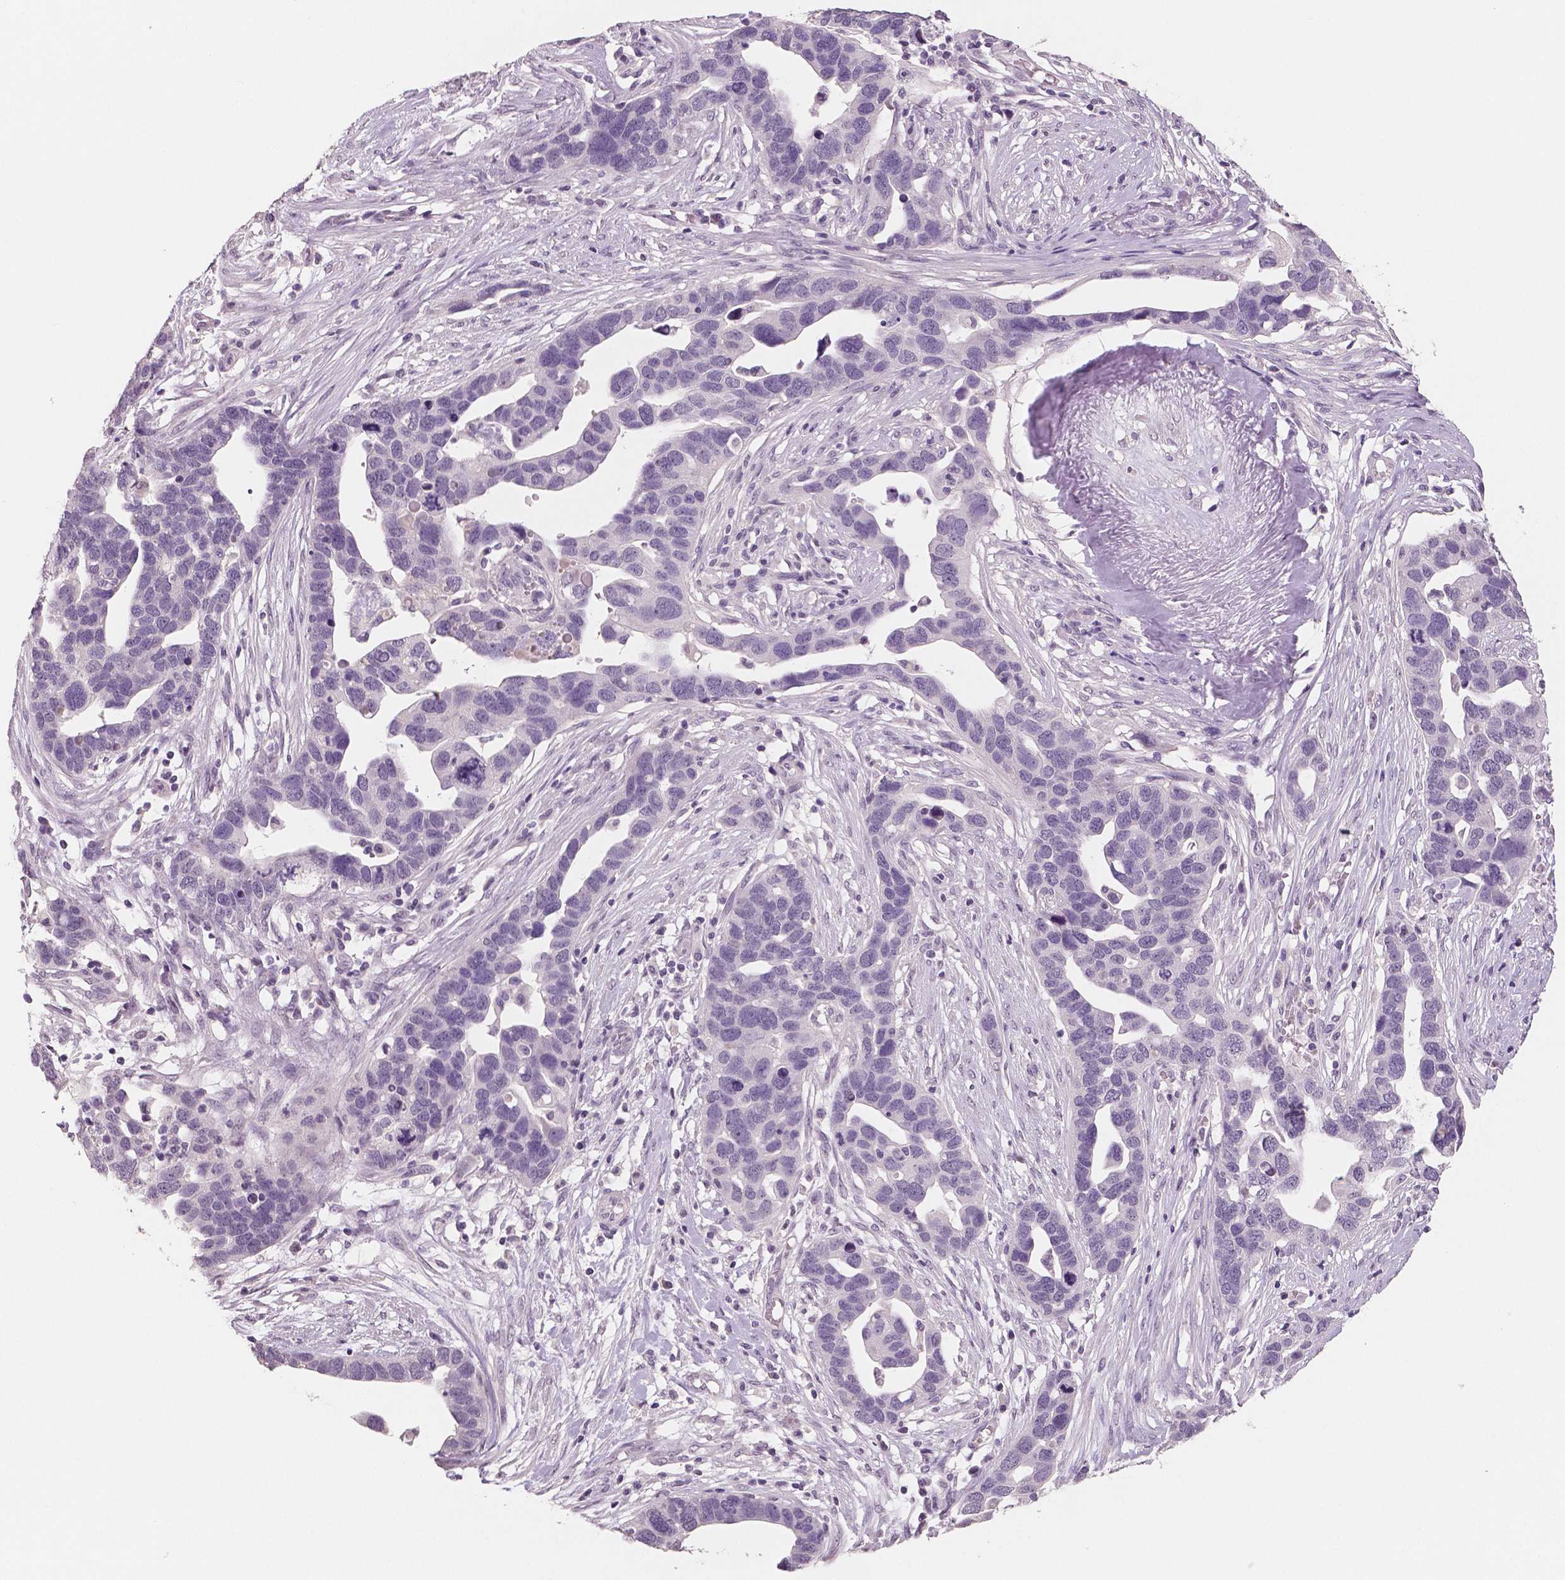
{"staining": {"intensity": "negative", "quantity": "none", "location": "none"}, "tissue": "ovarian cancer", "cell_type": "Tumor cells", "image_type": "cancer", "snomed": [{"axis": "morphology", "description": "Cystadenocarcinoma, serous, NOS"}, {"axis": "topography", "description": "Ovary"}], "caption": "Tumor cells show no significant staining in ovarian cancer (serous cystadenocarcinoma).", "gene": "NECAB1", "patient": {"sex": "female", "age": 54}}